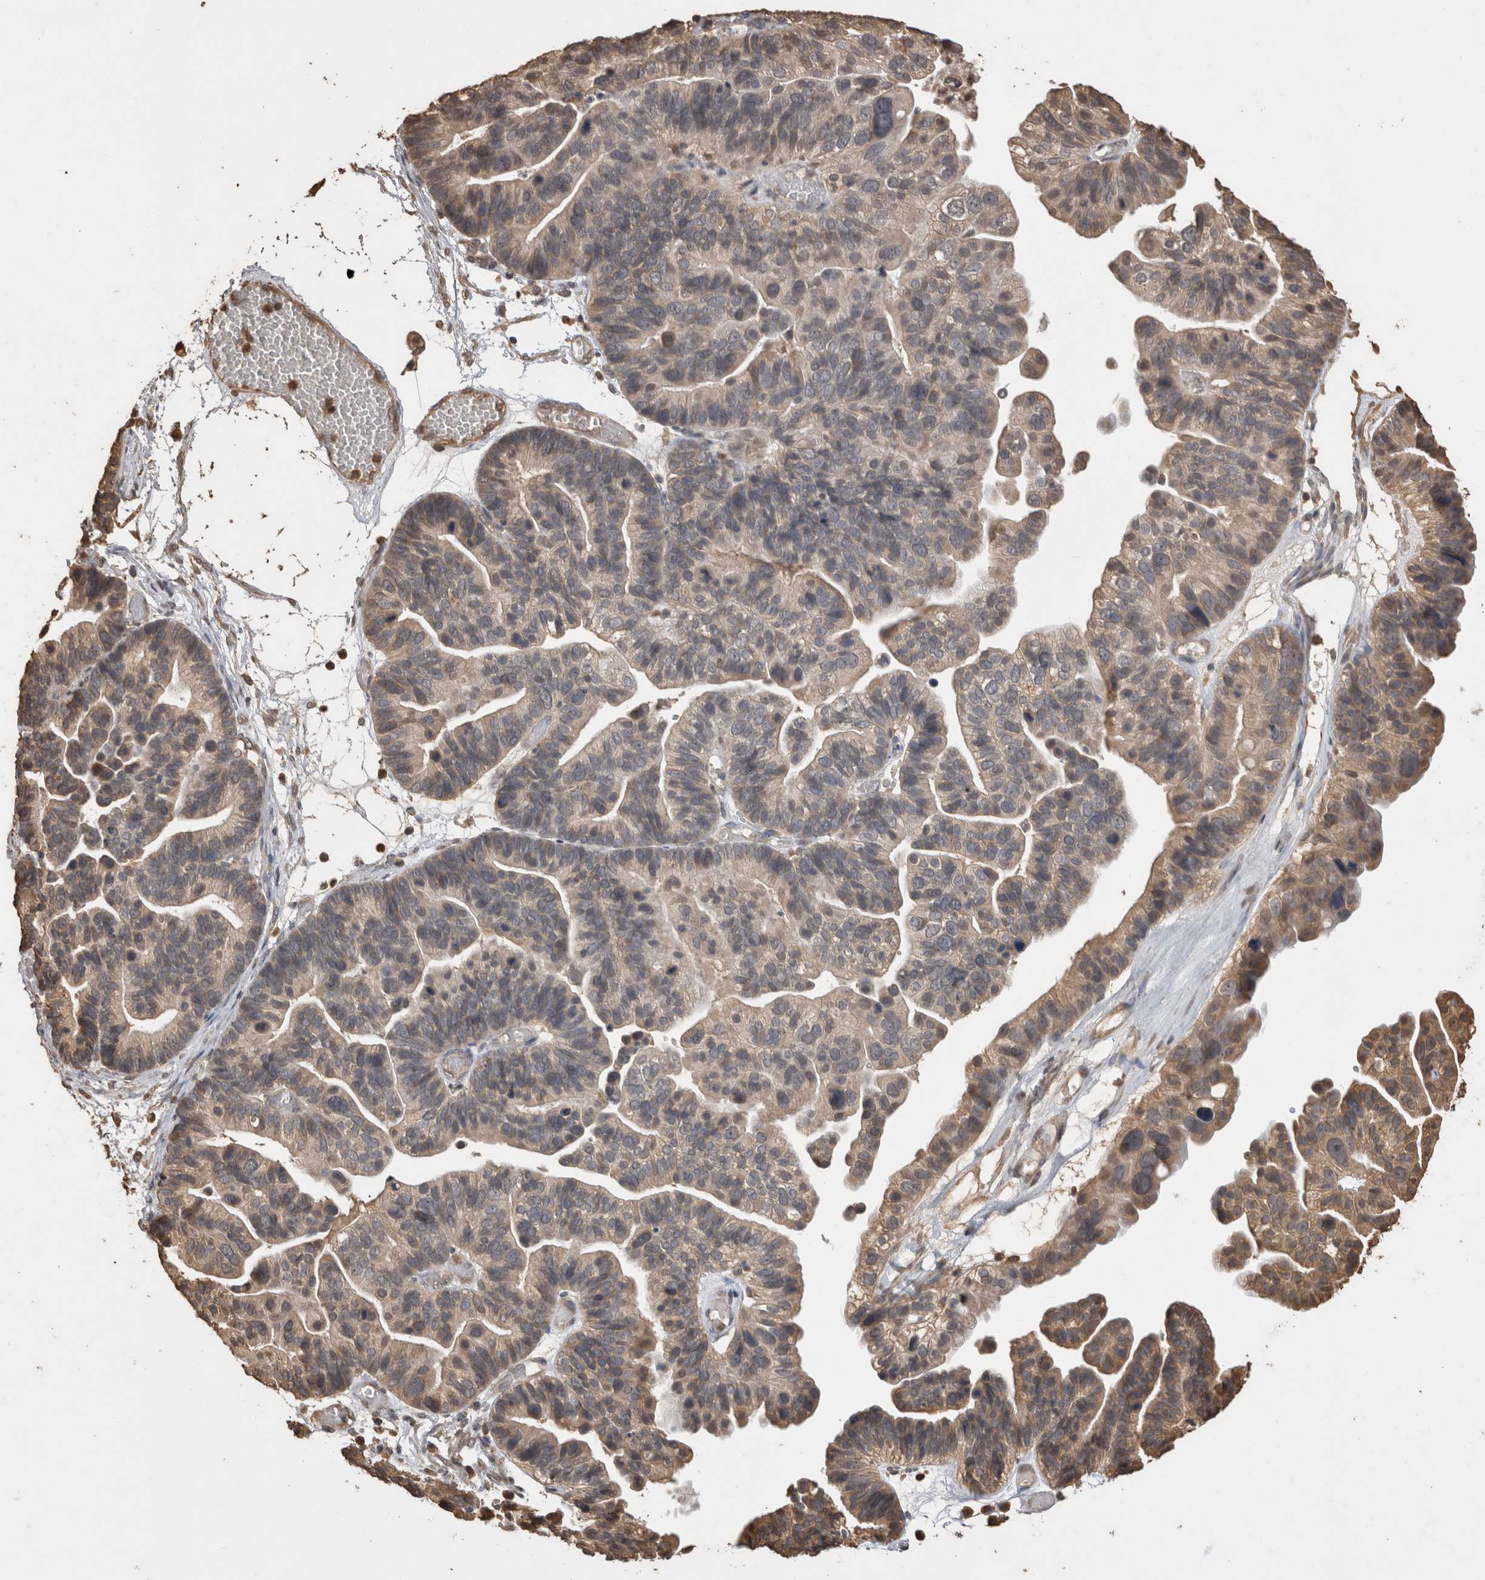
{"staining": {"intensity": "moderate", "quantity": "<25%", "location": "cytoplasmic/membranous"}, "tissue": "ovarian cancer", "cell_type": "Tumor cells", "image_type": "cancer", "snomed": [{"axis": "morphology", "description": "Cystadenocarcinoma, serous, NOS"}, {"axis": "topography", "description": "Ovary"}], "caption": "Ovarian cancer stained for a protein exhibits moderate cytoplasmic/membranous positivity in tumor cells. (brown staining indicates protein expression, while blue staining denotes nuclei).", "gene": "SOCS5", "patient": {"sex": "female", "age": 56}}